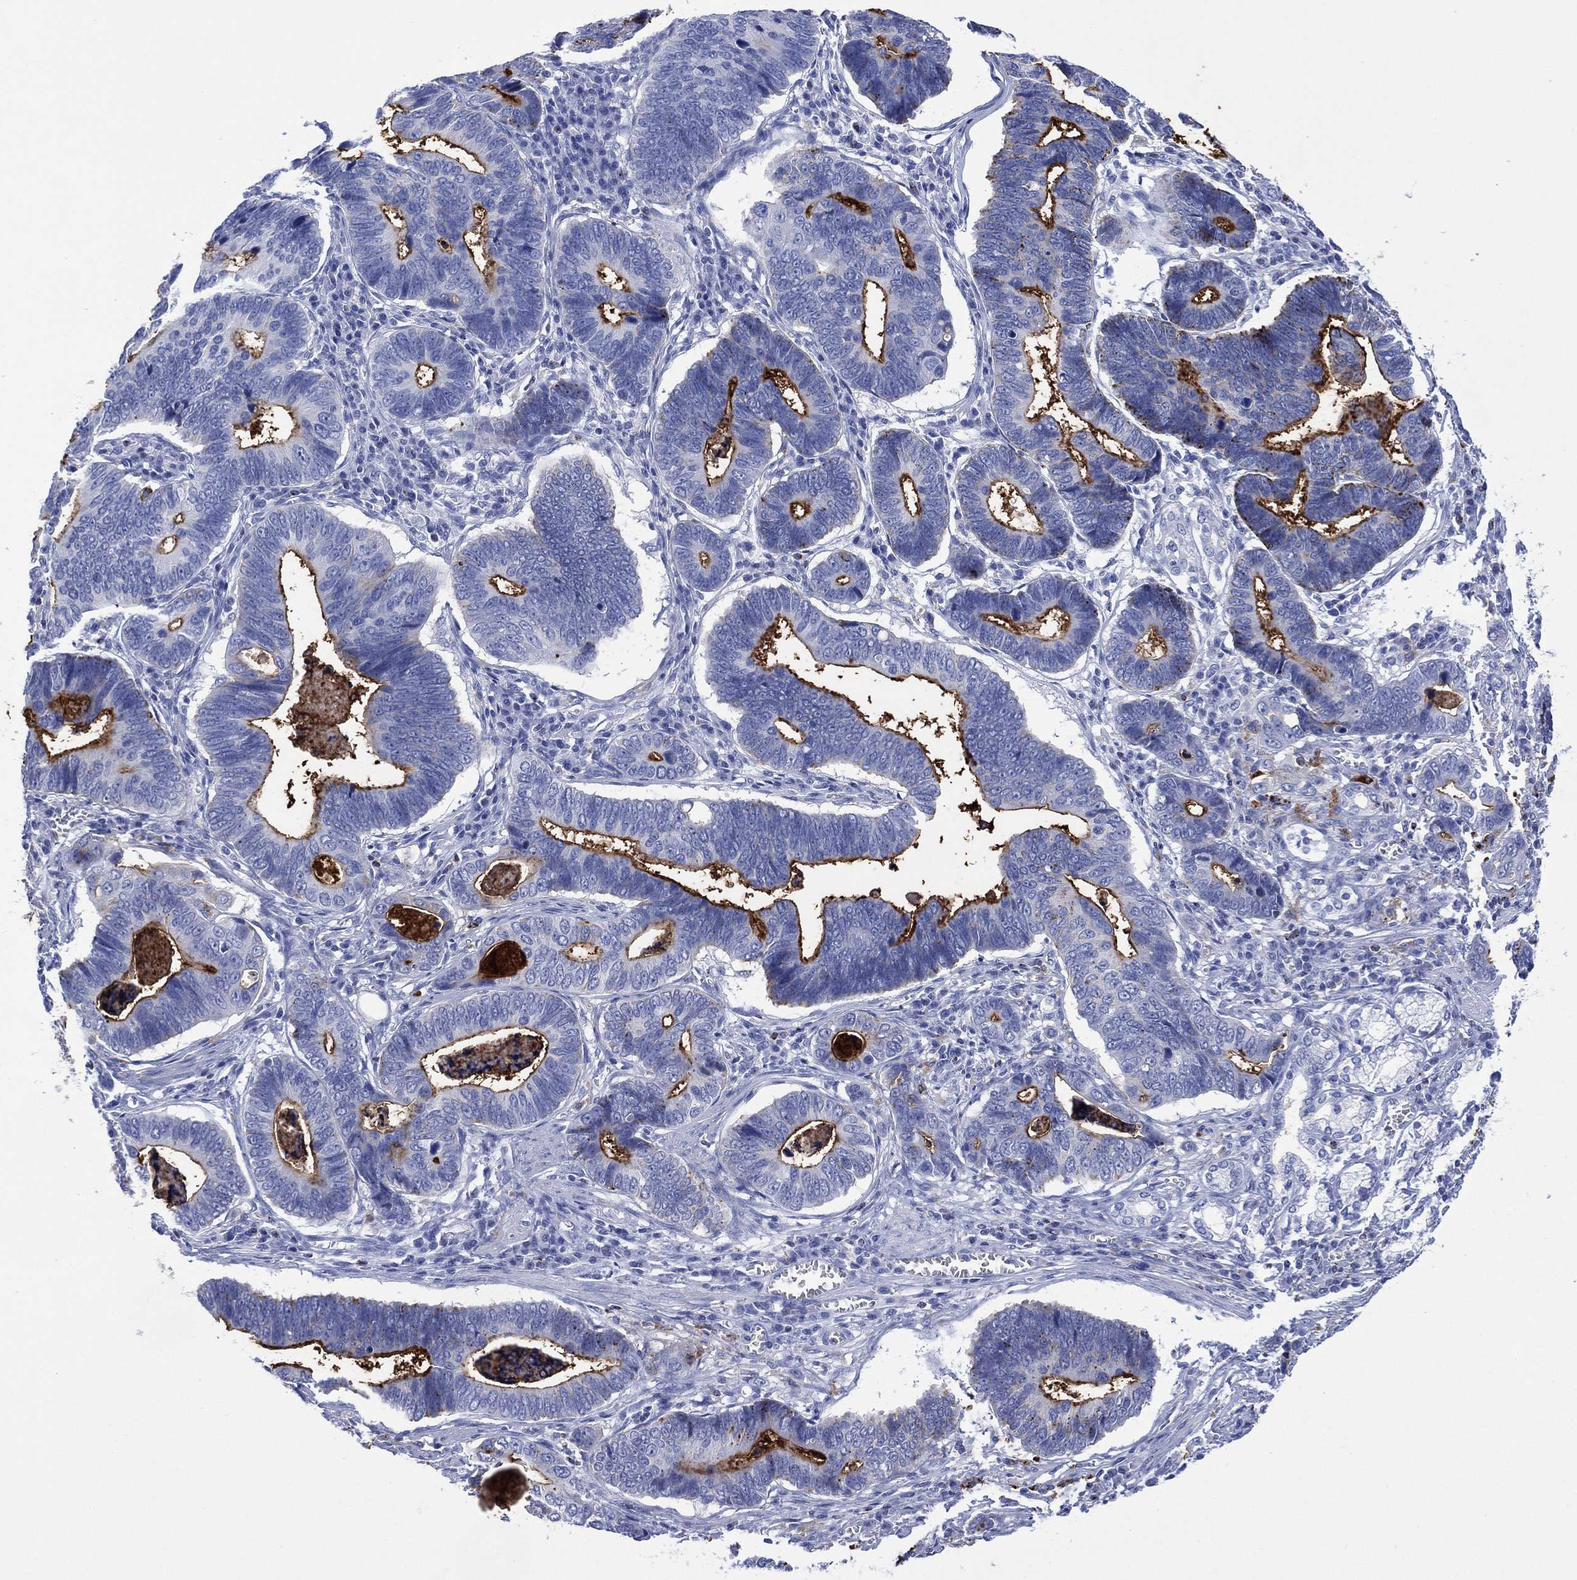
{"staining": {"intensity": "strong", "quantity": "25%-75%", "location": "cytoplasmic/membranous"}, "tissue": "stomach cancer", "cell_type": "Tumor cells", "image_type": "cancer", "snomed": [{"axis": "morphology", "description": "Adenocarcinoma, NOS"}, {"axis": "topography", "description": "Stomach"}], "caption": "Stomach cancer stained for a protein (brown) shows strong cytoplasmic/membranous positive staining in about 25%-75% of tumor cells.", "gene": "DPP4", "patient": {"sex": "male", "age": 84}}